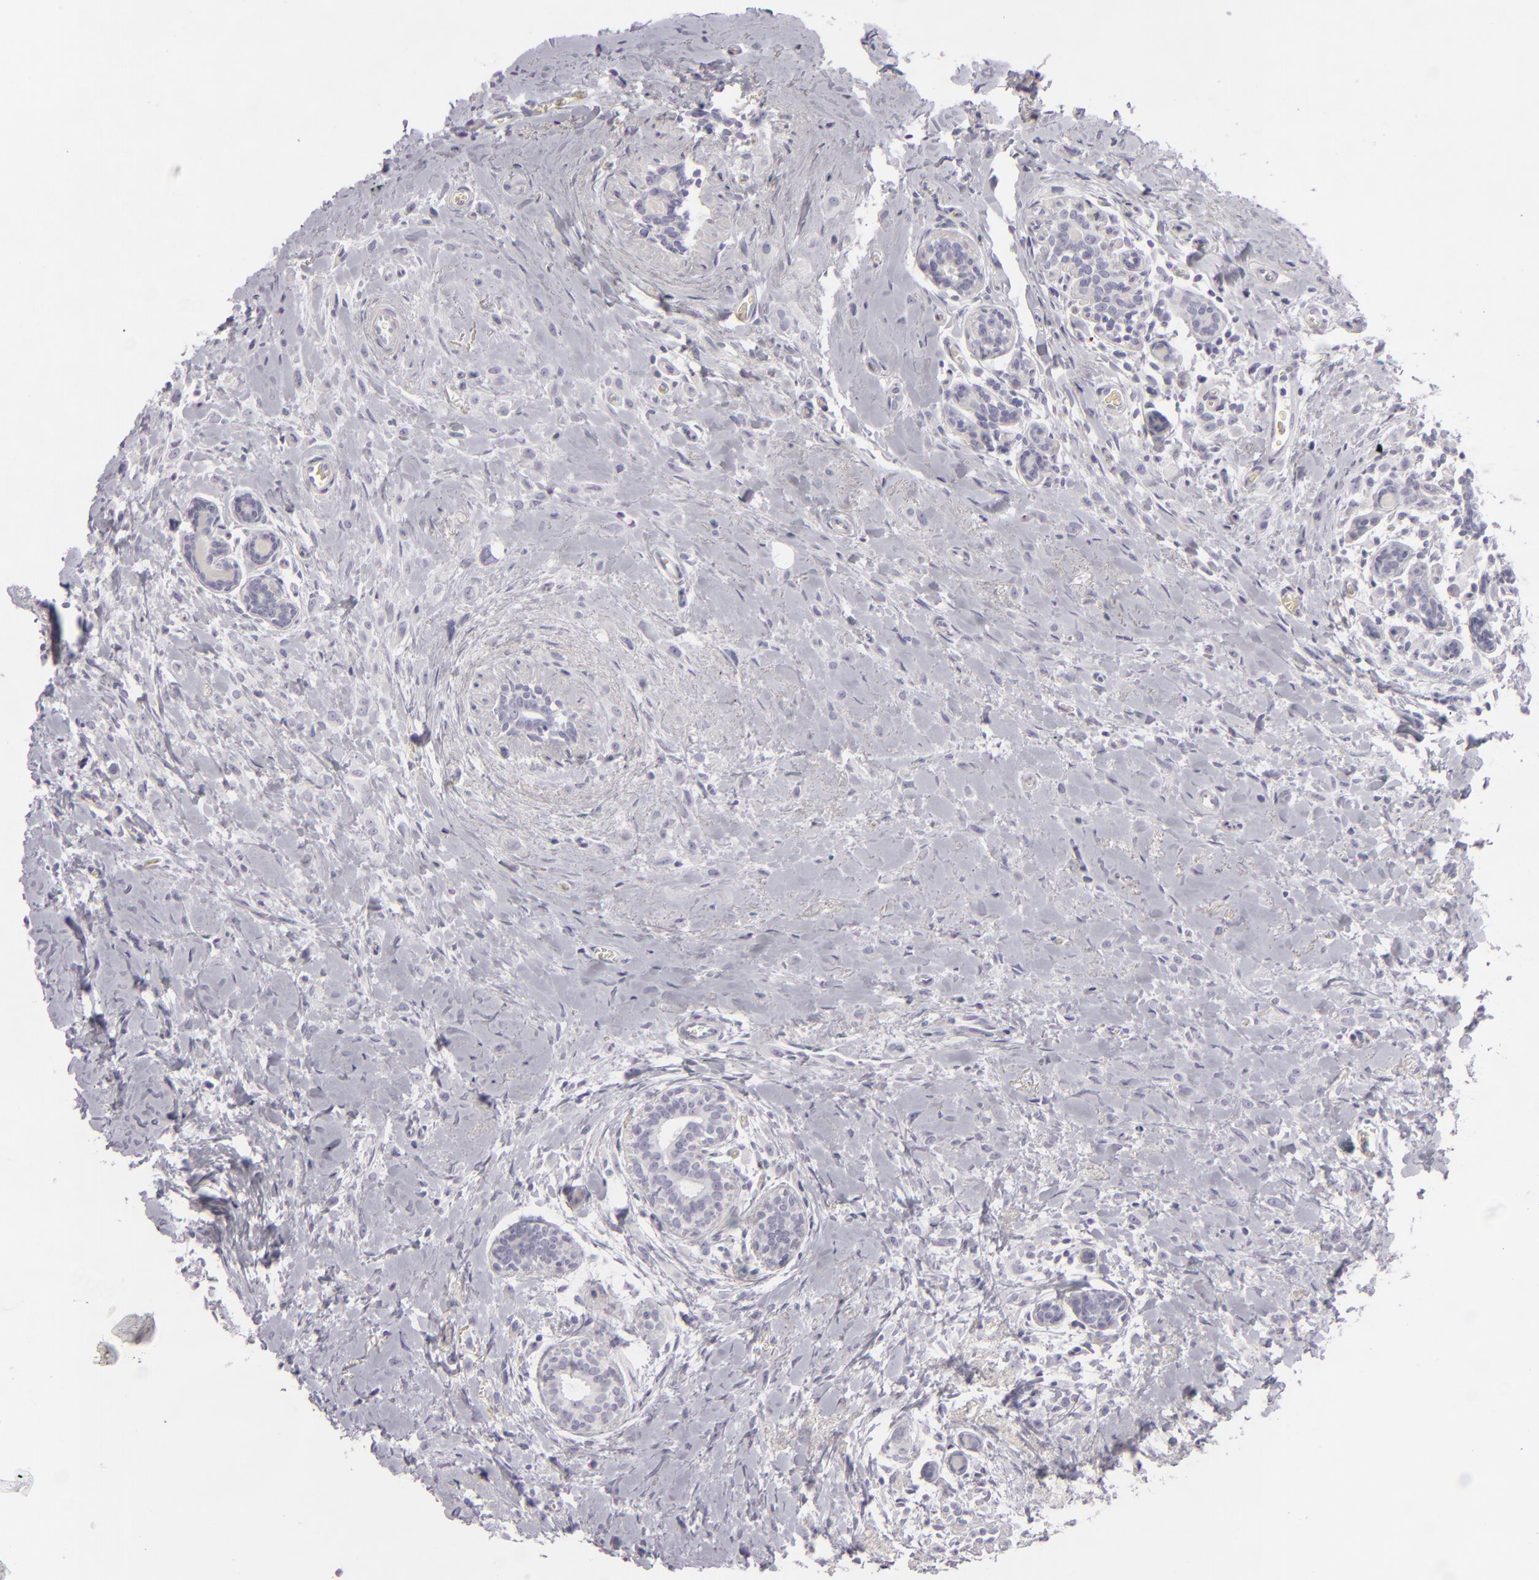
{"staining": {"intensity": "negative", "quantity": "none", "location": "none"}, "tissue": "breast cancer", "cell_type": "Tumor cells", "image_type": "cancer", "snomed": [{"axis": "morphology", "description": "Lobular carcinoma"}, {"axis": "topography", "description": "Breast"}], "caption": "IHC photomicrograph of neoplastic tissue: breast cancer stained with DAB (3,3'-diaminobenzidine) reveals no significant protein expression in tumor cells. (DAB (3,3'-diaminobenzidine) immunohistochemistry (IHC), high magnification).", "gene": "CDX2", "patient": {"sex": "female", "age": 57}}